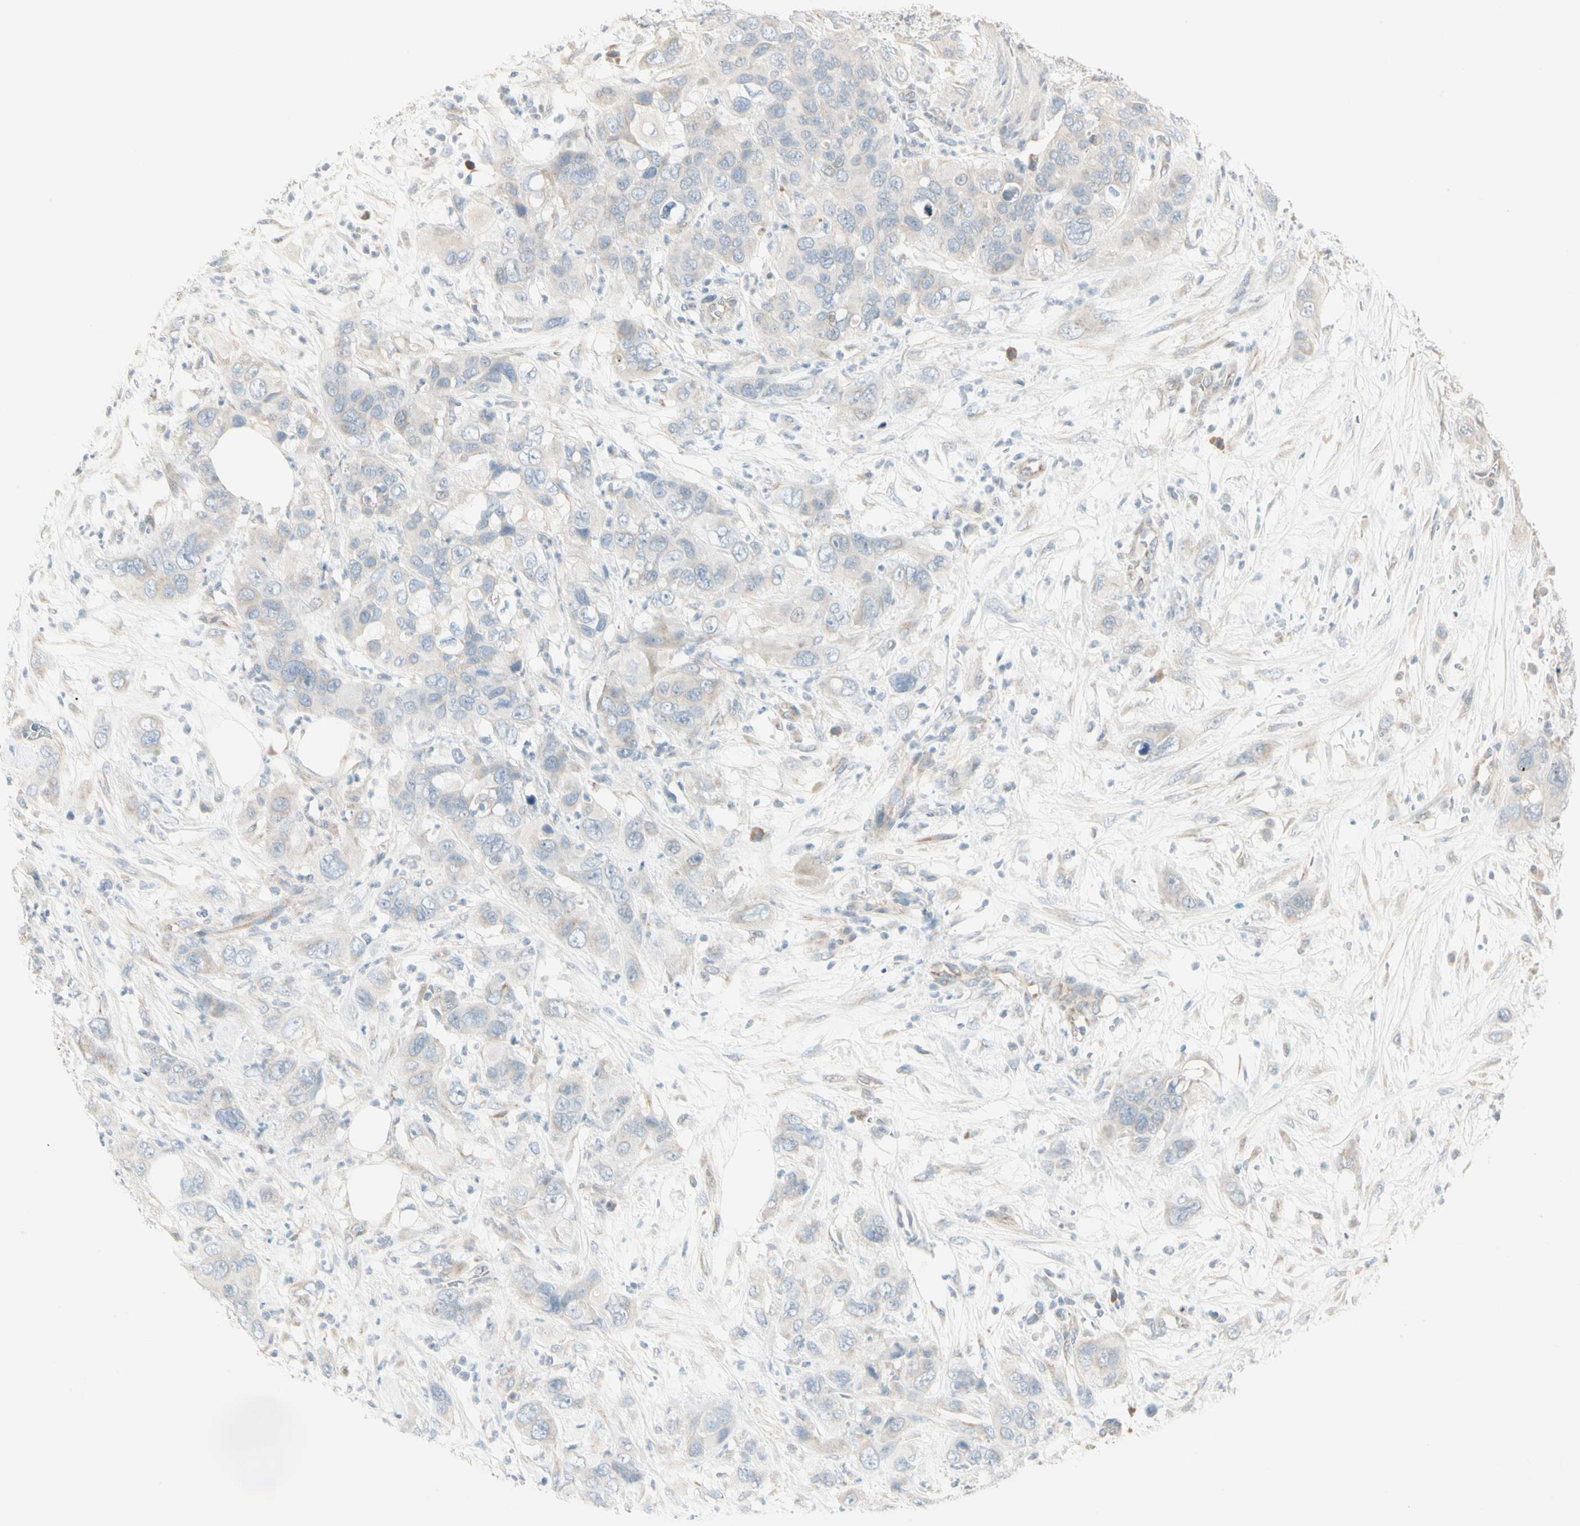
{"staining": {"intensity": "negative", "quantity": "none", "location": "none"}, "tissue": "pancreatic cancer", "cell_type": "Tumor cells", "image_type": "cancer", "snomed": [{"axis": "morphology", "description": "Adenocarcinoma, NOS"}, {"axis": "topography", "description": "Pancreas"}], "caption": "DAB (3,3'-diaminobenzidine) immunohistochemical staining of human adenocarcinoma (pancreatic) demonstrates no significant staining in tumor cells.", "gene": "ALDH18A1", "patient": {"sex": "female", "age": 71}}